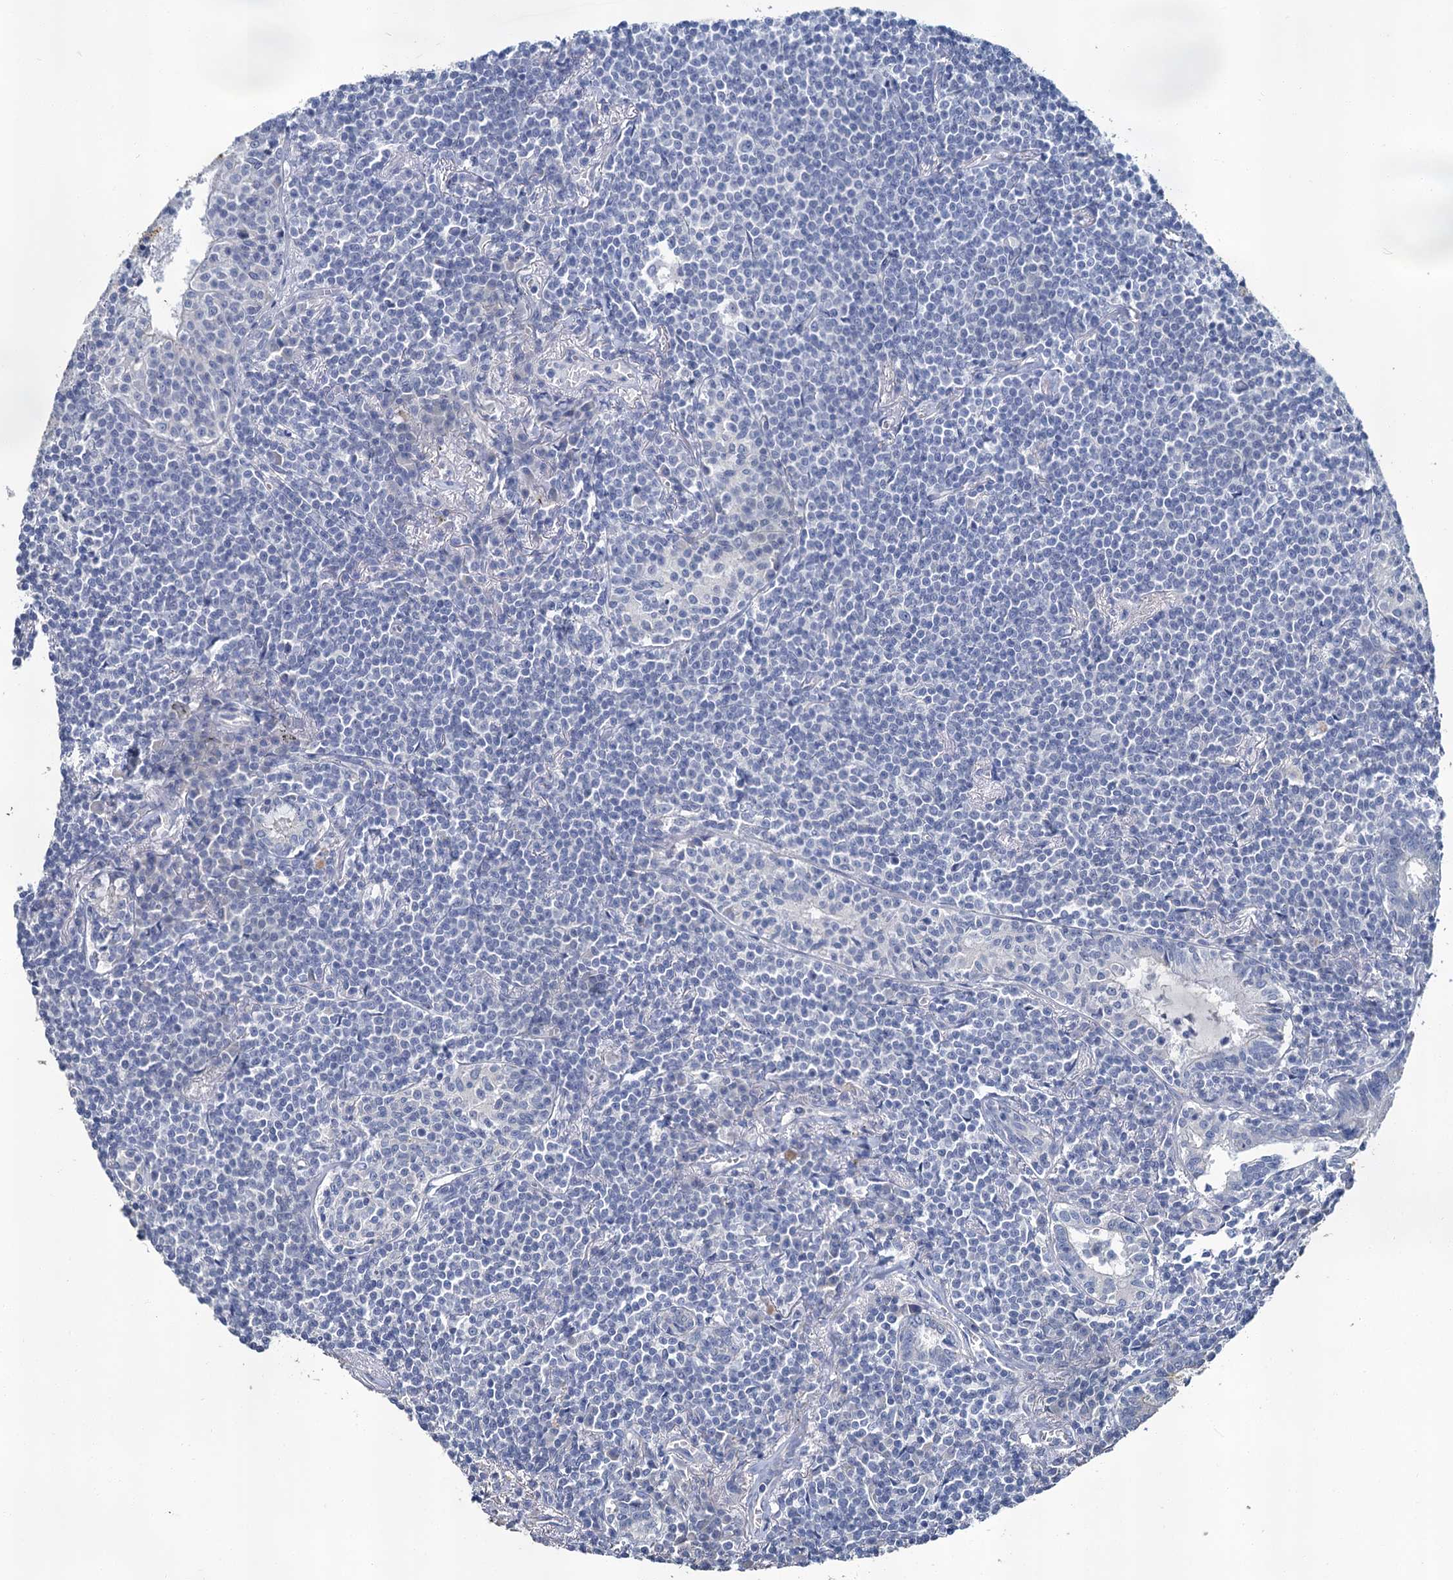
{"staining": {"intensity": "negative", "quantity": "none", "location": "none"}, "tissue": "lymphoma", "cell_type": "Tumor cells", "image_type": "cancer", "snomed": [{"axis": "morphology", "description": "Malignant lymphoma, non-Hodgkin's type, Low grade"}, {"axis": "topography", "description": "Lung"}], "caption": "Immunohistochemical staining of low-grade malignant lymphoma, non-Hodgkin's type reveals no significant expression in tumor cells.", "gene": "SNCB", "patient": {"sex": "female", "age": 71}}